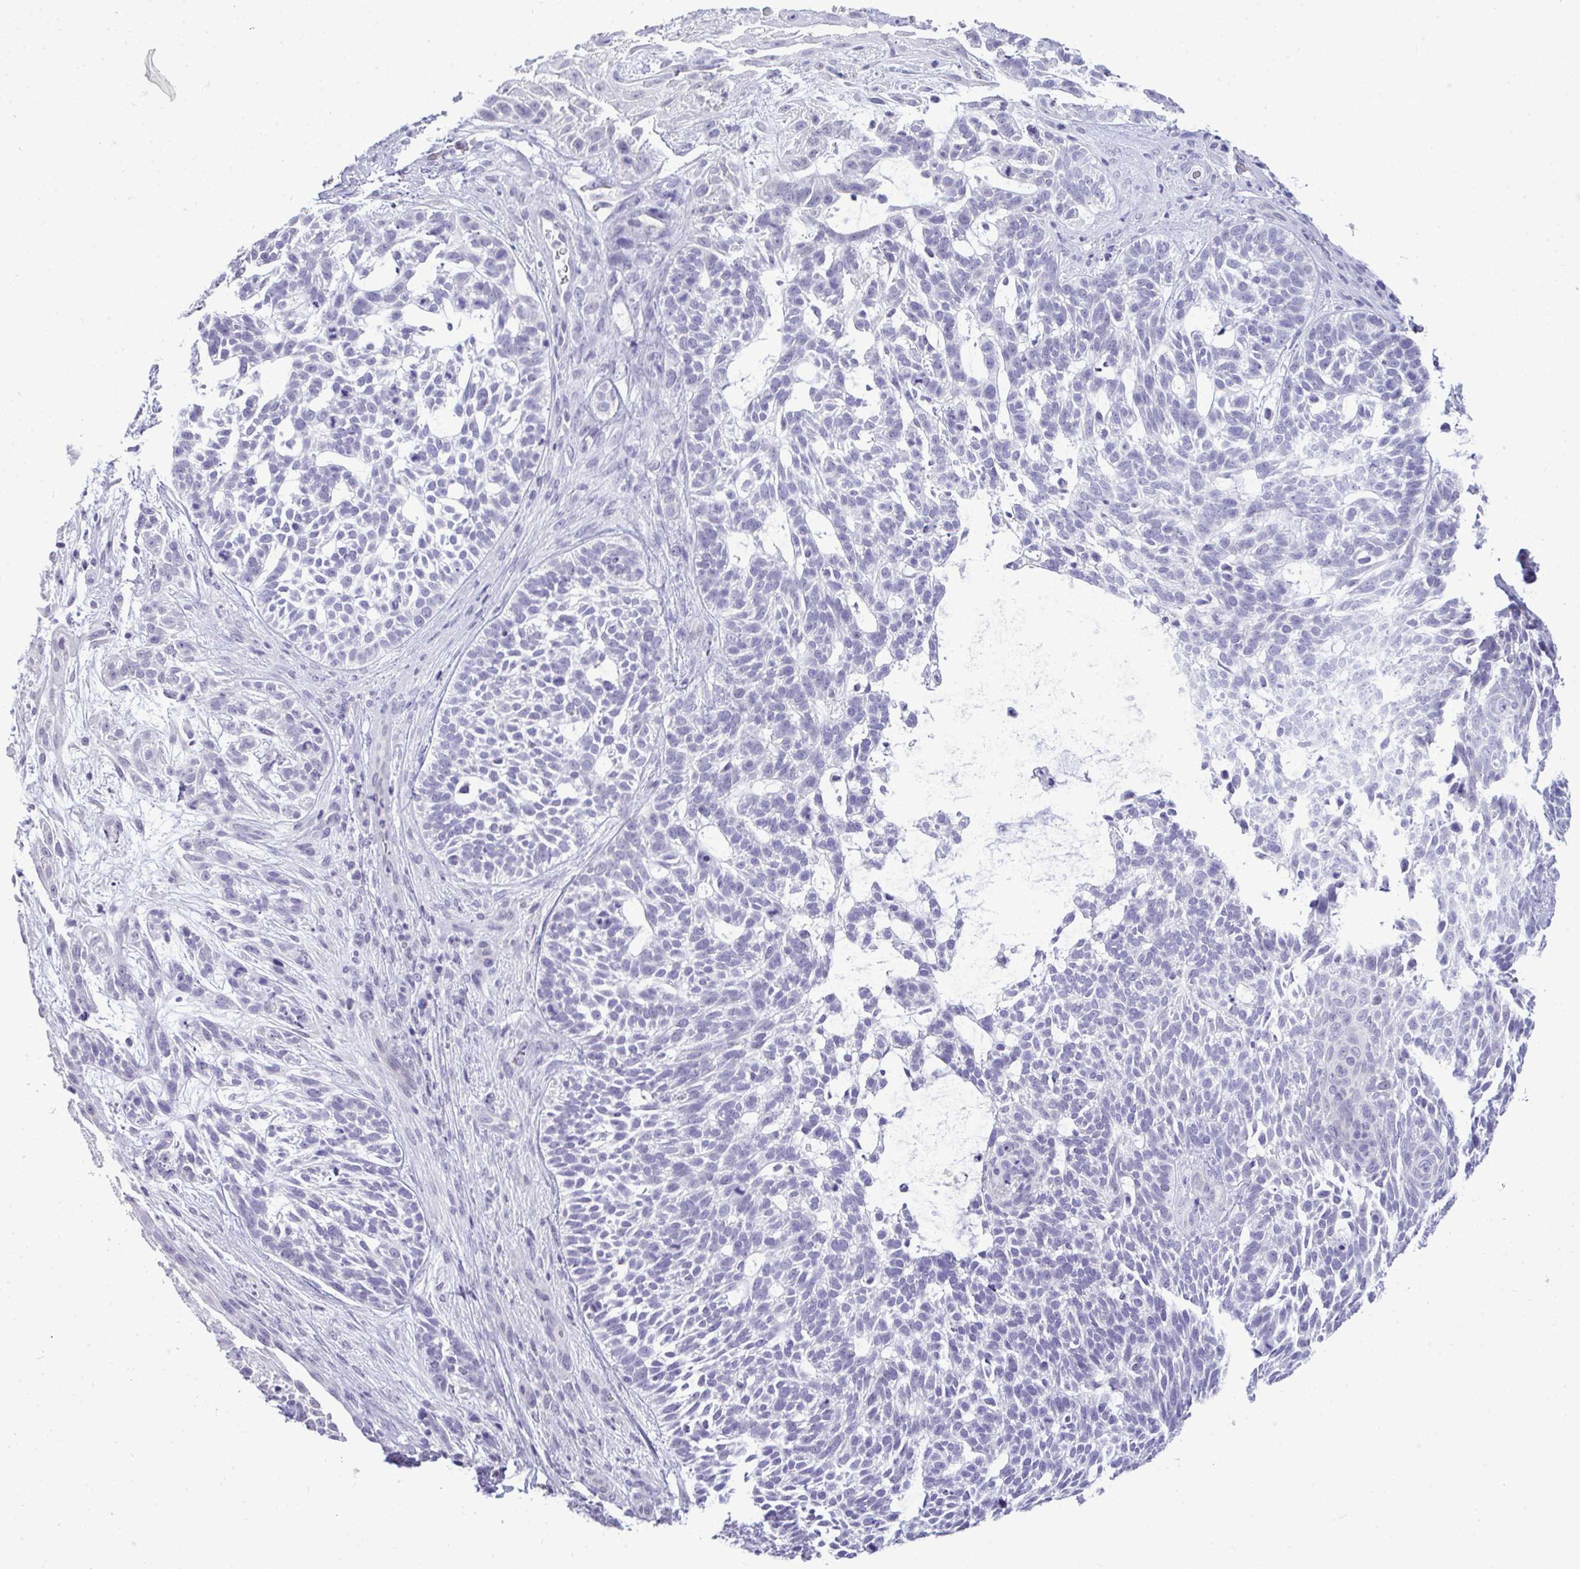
{"staining": {"intensity": "negative", "quantity": "none", "location": "none"}, "tissue": "skin cancer", "cell_type": "Tumor cells", "image_type": "cancer", "snomed": [{"axis": "morphology", "description": "Basal cell carcinoma"}, {"axis": "topography", "description": "Skin"}, {"axis": "topography", "description": "Skin, foot"}], "caption": "Skin cancer was stained to show a protein in brown. There is no significant staining in tumor cells.", "gene": "PRM2", "patient": {"sex": "female", "age": 77}}